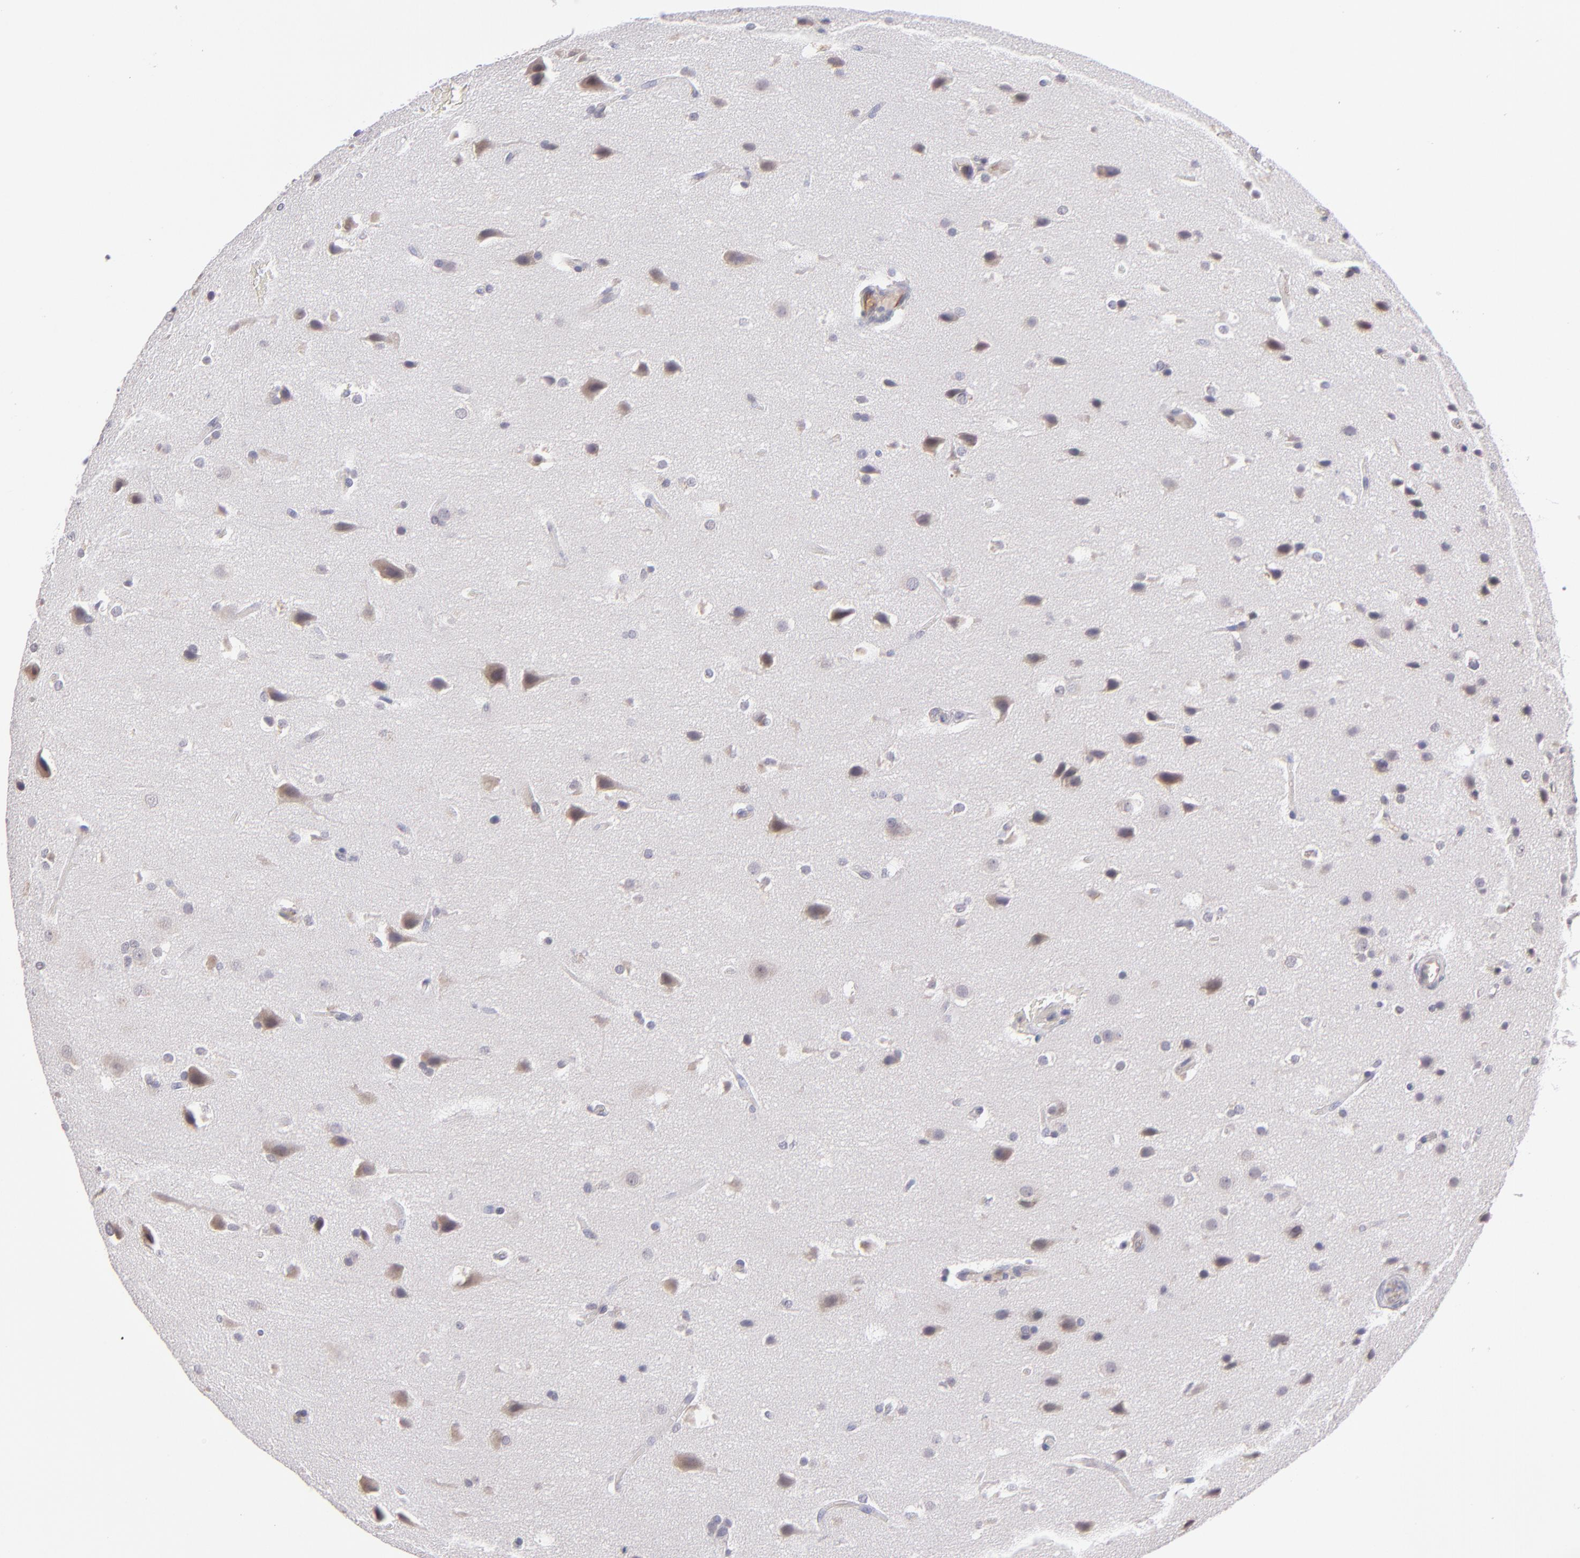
{"staining": {"intensity": "weak", "quantity": "25%-75%", "location": "cytoplasmic/membranous"}, "tissue": "glioma", "cell_type": "Tumor cells", "image_type": "cancer", "snomed": [{"axis": "morphology", "description": "Glioma, malignant, Low grade"}, {"axis": "topography", "description": "Cerebral cortex"}], "caption": "Glioma stained with DAB IHC exhibits low levels of weak cytoplasmic/membranous positivity in approximately 25%-75% of tumor cells.", "gene": "THBD", "patient": {"sex": "female", "age": 47}}